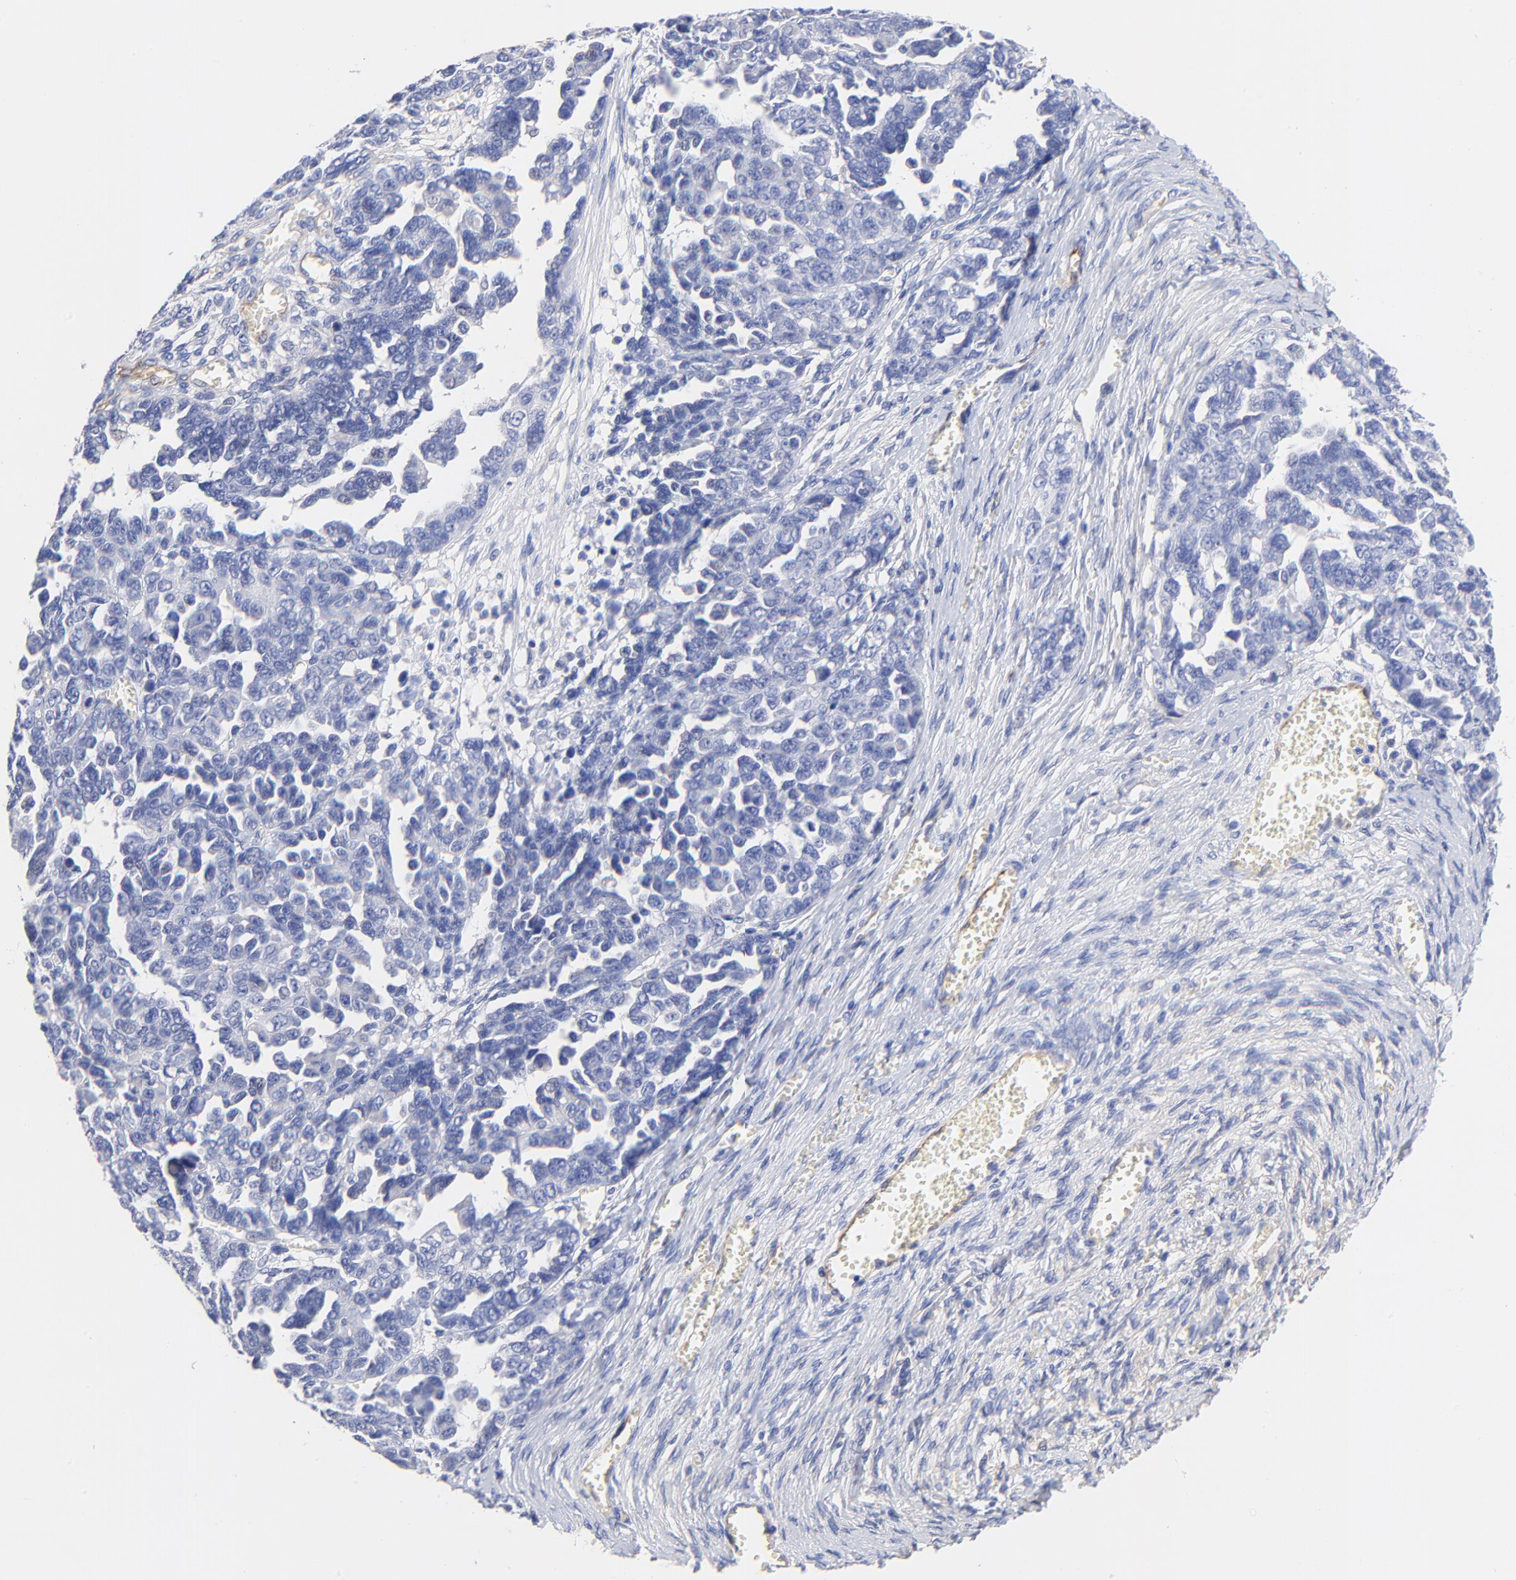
{"staining": {"intensity": "negative", "quantity": "none", "location": "none"}, "tissue": "ovarian cancer", "cell_type": "Tumor cells", "image_type": "cancer", "snomed": [{"axis": "morphology", "description": "Cystadenocarcinoma, serous, NOS"}, {"axis": "topography", "description": "Ovary"}], "caption": "A high-resolution histopathology image shows immunohistochemistry (IHC) staining of ovarian serous cystadenocarcinoma, which displays no significant staining in tumor cells.", "gene": "SLC44A2", "patient": {"sex": "female", "age": 69}}